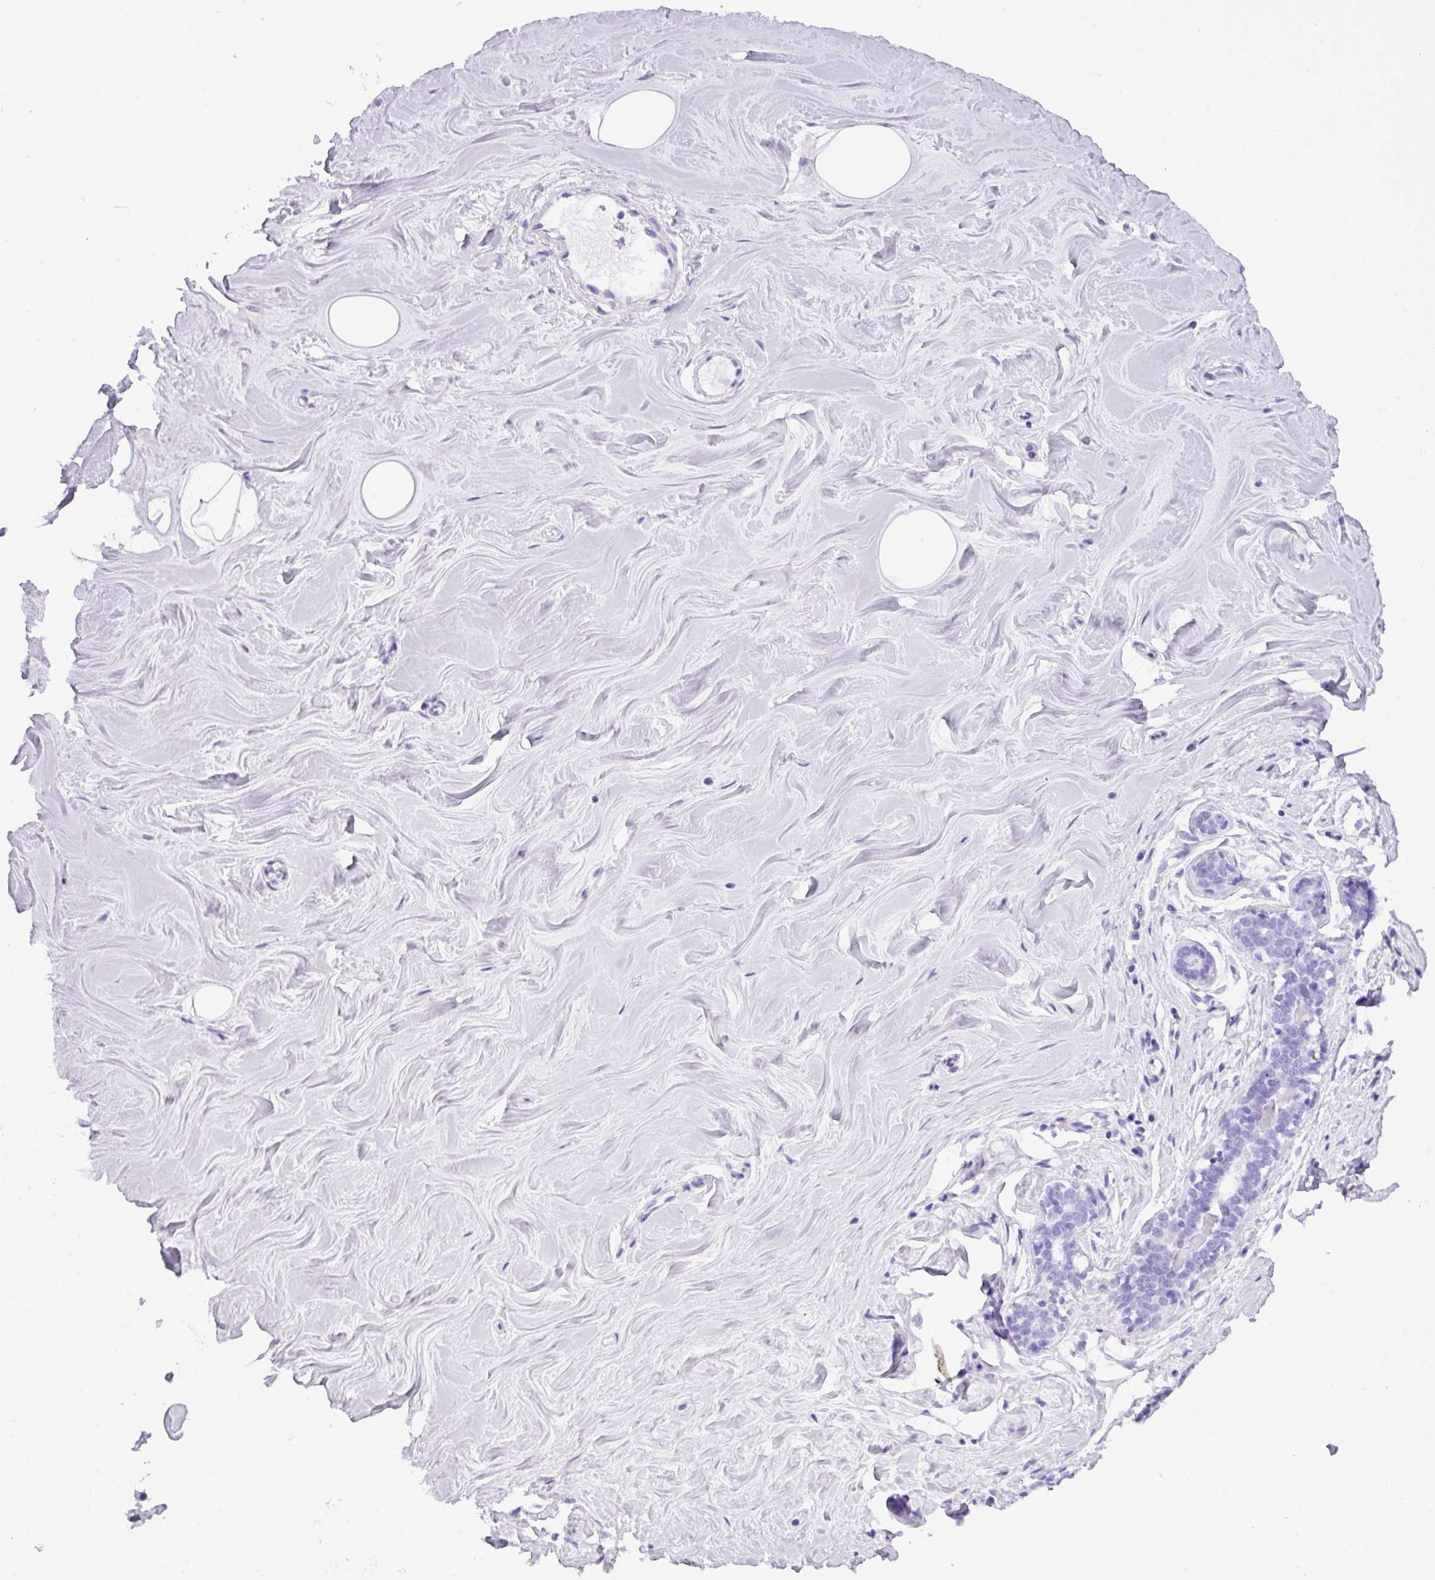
{"staining": {"intensity": "negative", "quantity": "none", "location": "none"}, "tissue": "breast", "cell_type": "Adipocytes", "image_type": "normal", "snomed": [{"axis": "morphology", "description": "Normal tissue, NOS"}, {"axis": "topography", "description": "Breast"}], "caption": "DAB (3,3'-diaminobenzidine) immunohistochemical staining of unremarkable human breast shows no significant positivity in adipocytes.", "gene": "NCCRP1", "patient": {"sex": "female", "age": 25}}